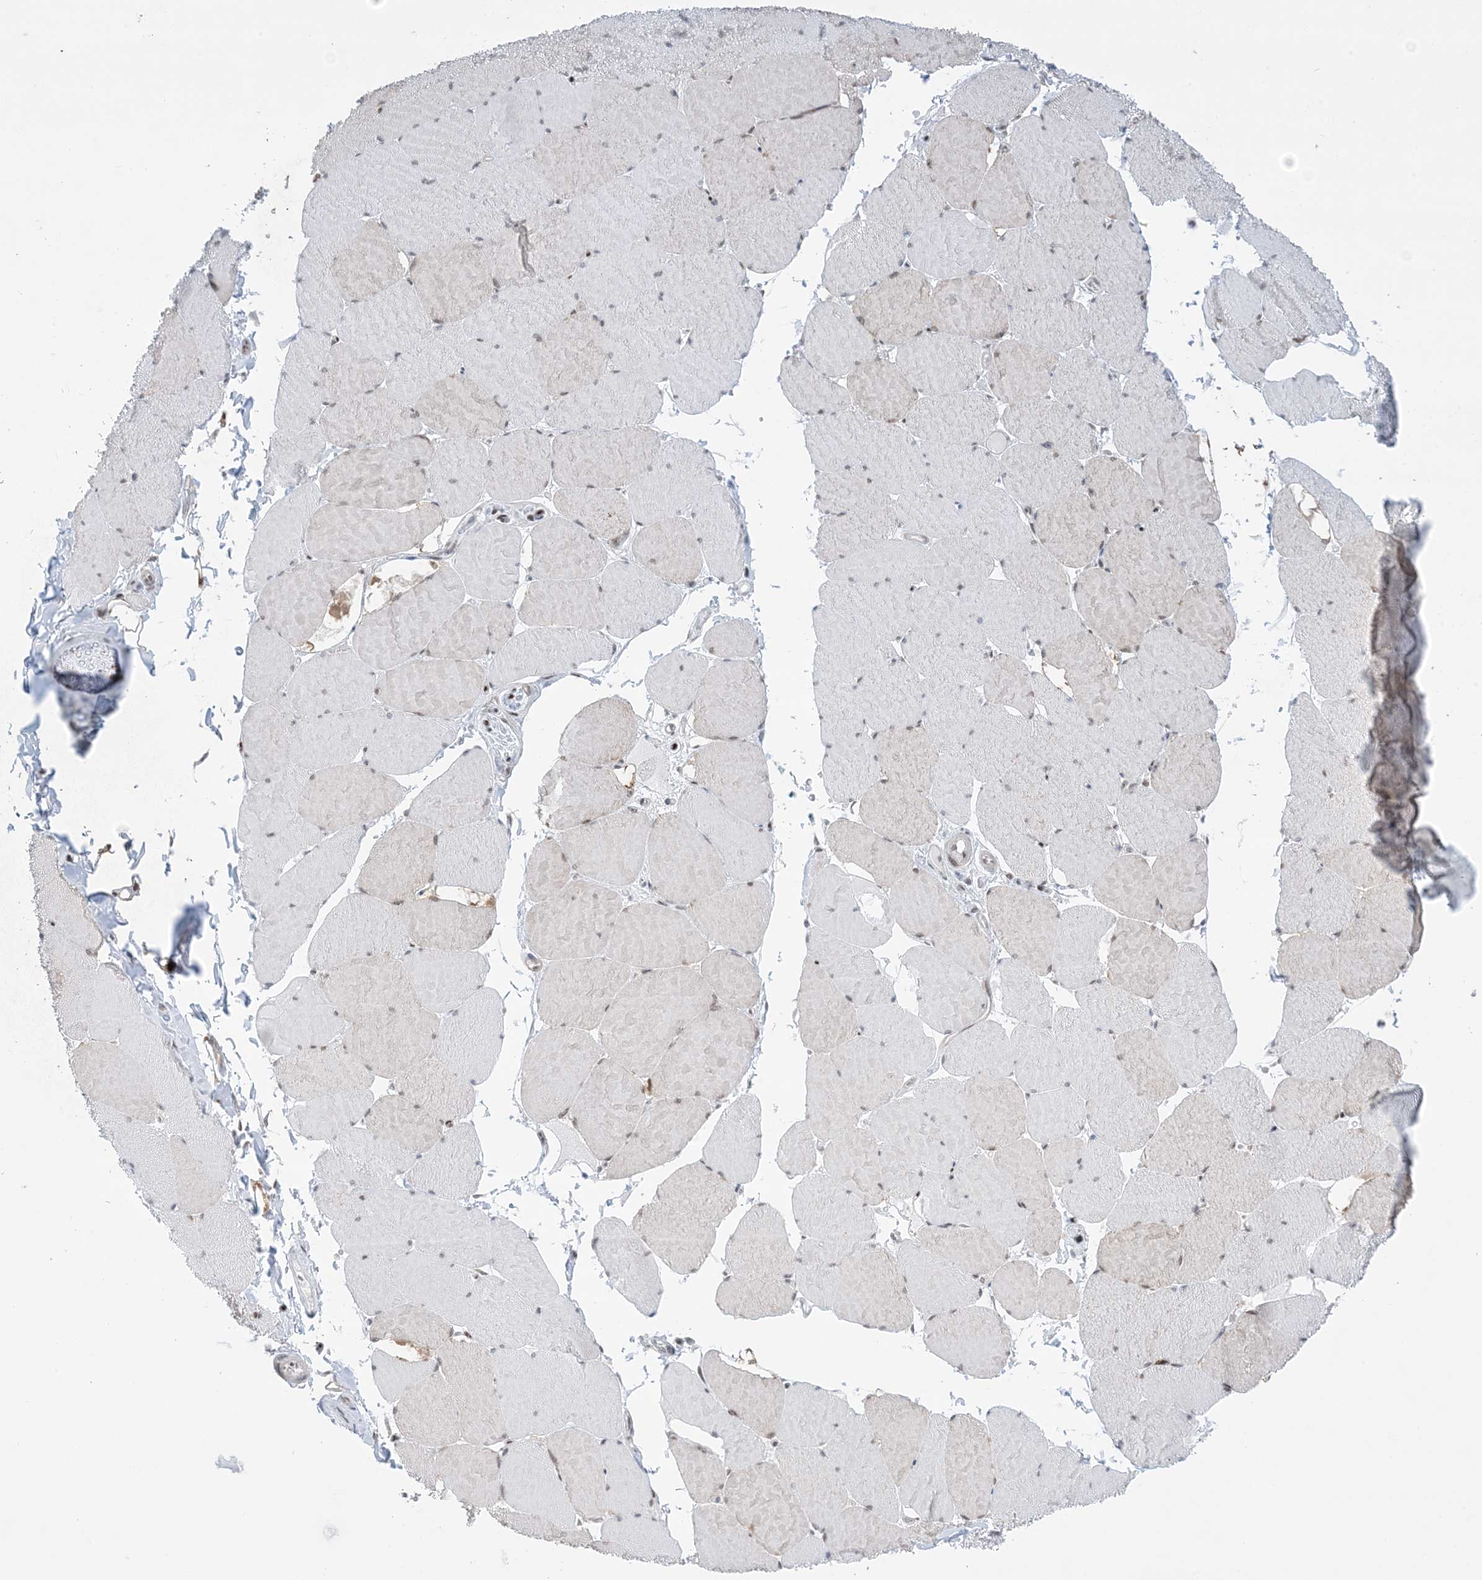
{"staining": {"intensity": "moderate", "quantity": "25%-75%", "location": "nuclear"}, "tissue": "skeletal muscle", "cell_type": "Myocytes", "image_type": "normal", "snomed": [{"axis": "morphology", "description": "Normal tissue, NOS"}, {"axis": "topography", "description": "Skeletal muscle"}, {"axis": "topography", "description": "Head-Neck"}], "caption": "Protein staining exhibits moderate nuclear staining in about 25%-75% of myocytes in normal skeletal muscle. (IHC, brightfield microscopy, high magnification).", "gene": "TFPT", "patient": {"sex": "male", "age": 66}}